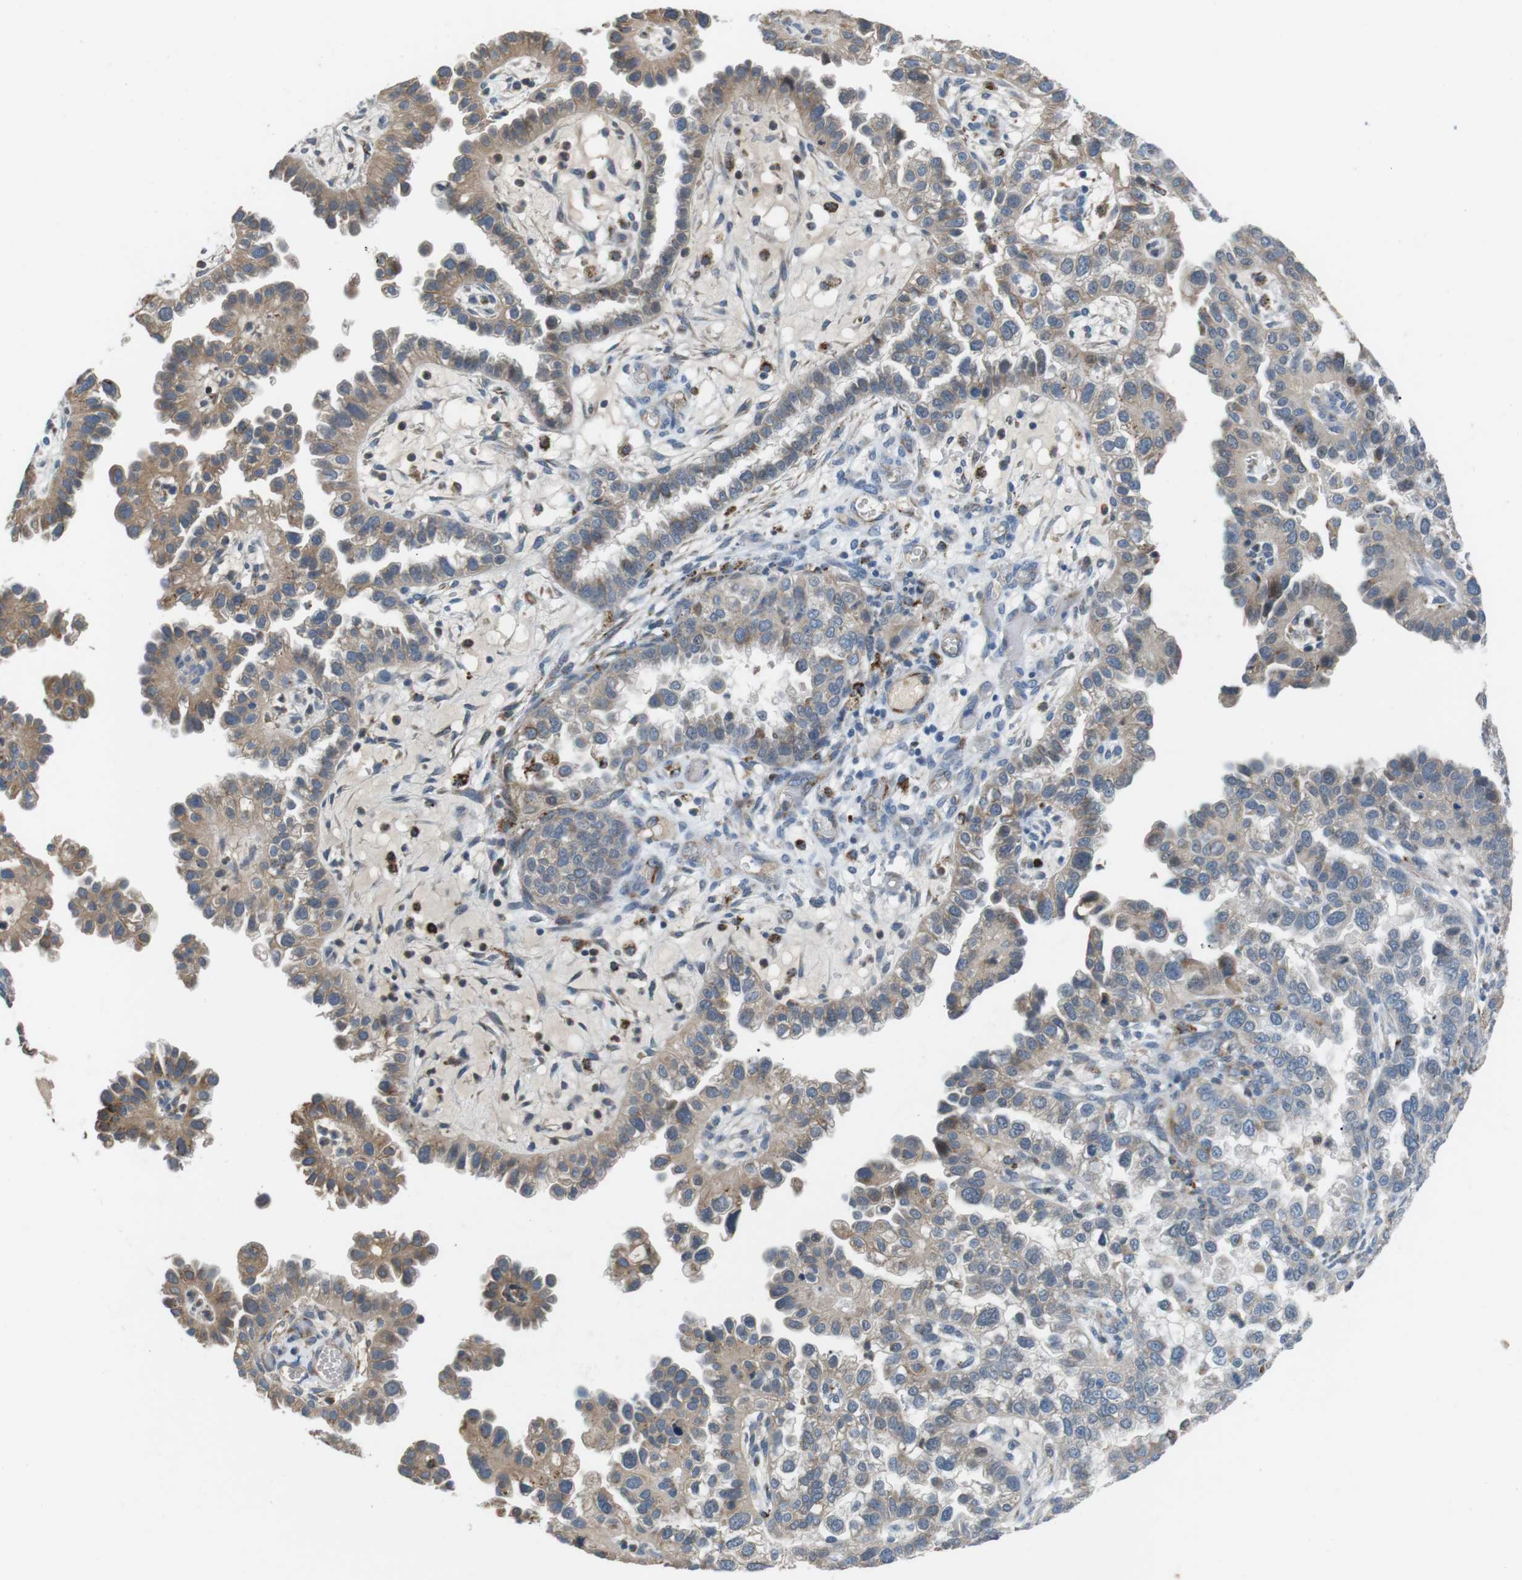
{"staining": {"intensity": "weak", "quantity": ">75%", "location": "cytoplasmic/membranous"}, "tissue": "endometrial cancer", "cell_type": "Tumor cells", "image_type": "cancer", "snomed": [{"axis": "morphology", "description": "Adenocarcinoma, NOS"}, {"axis": "topography", "description": "Endometrium"}], "caption": "IHC histopathology image of human endometrial cancer stained for a protein (brown), which demonstrates low levels of weak cytoplasmic/membranous staining in about >75% of tumor cells.", "gene": "CD300E", "patient": {"sex": "female", "age": 85}}